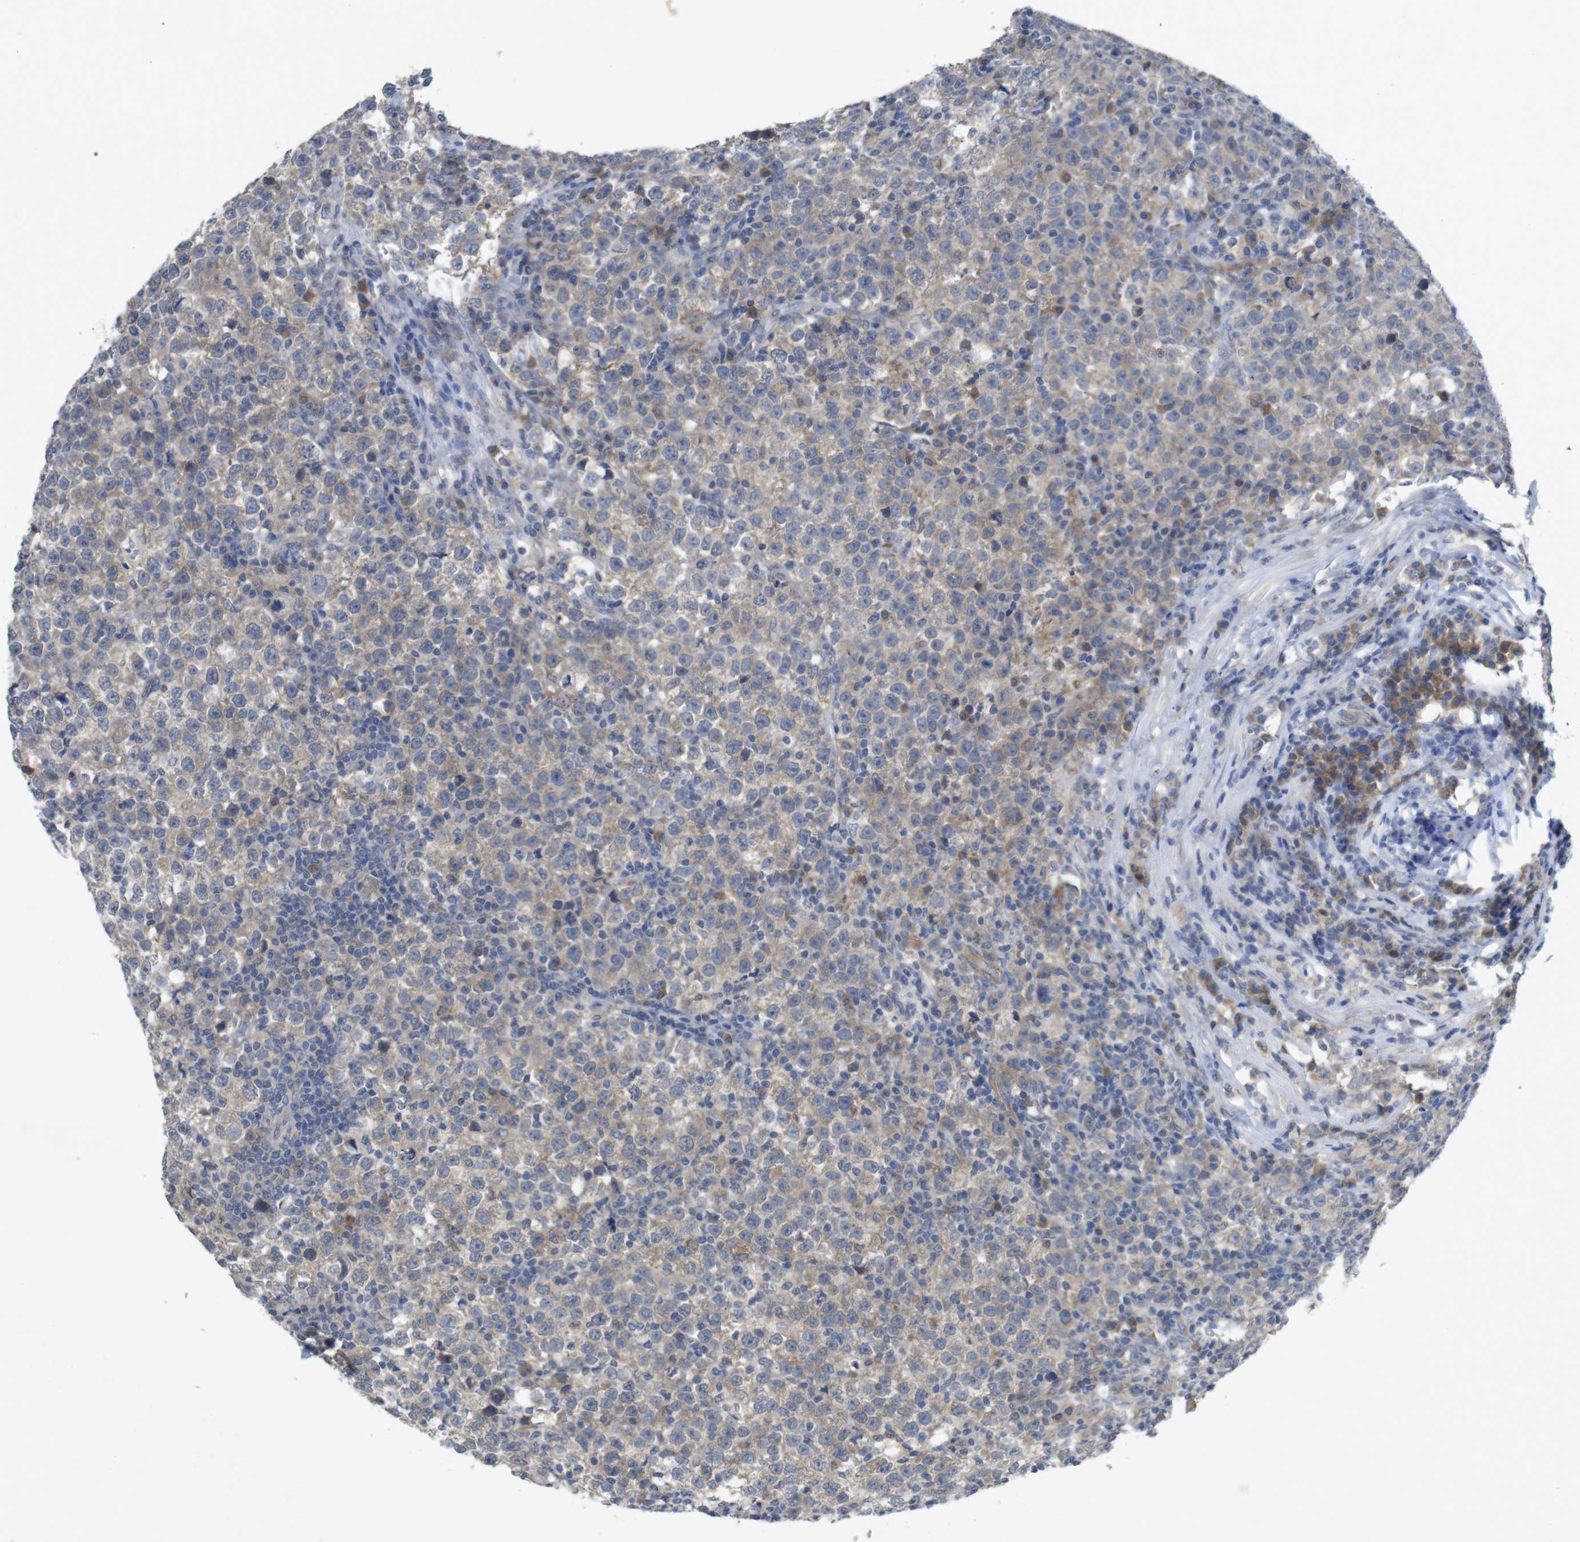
{"staining": {"intensity": "weak", "quantity": ">75%", "location": "cytoplasmic/membranous"}, "tissue": "testis cancer", "cell_type": "Tumor cells", "image_type": "cancer", "snomed": [{"axis": "morphology", "description": "Seminoma, NOS"}, {"axis": "topography", "description": "Testis"}], "caption": "Testis seminoma tissue reveals weak cytoplasmic/membranous positivity in about >75% of tumor cells, visualized by immunohistochemistry. (DAB (3,3'-diaminobenzidine) IHC with brightfield microscopy, high magnification).", "gene": "BCAR3", "patient": {"sex": "male", "age": 43}}